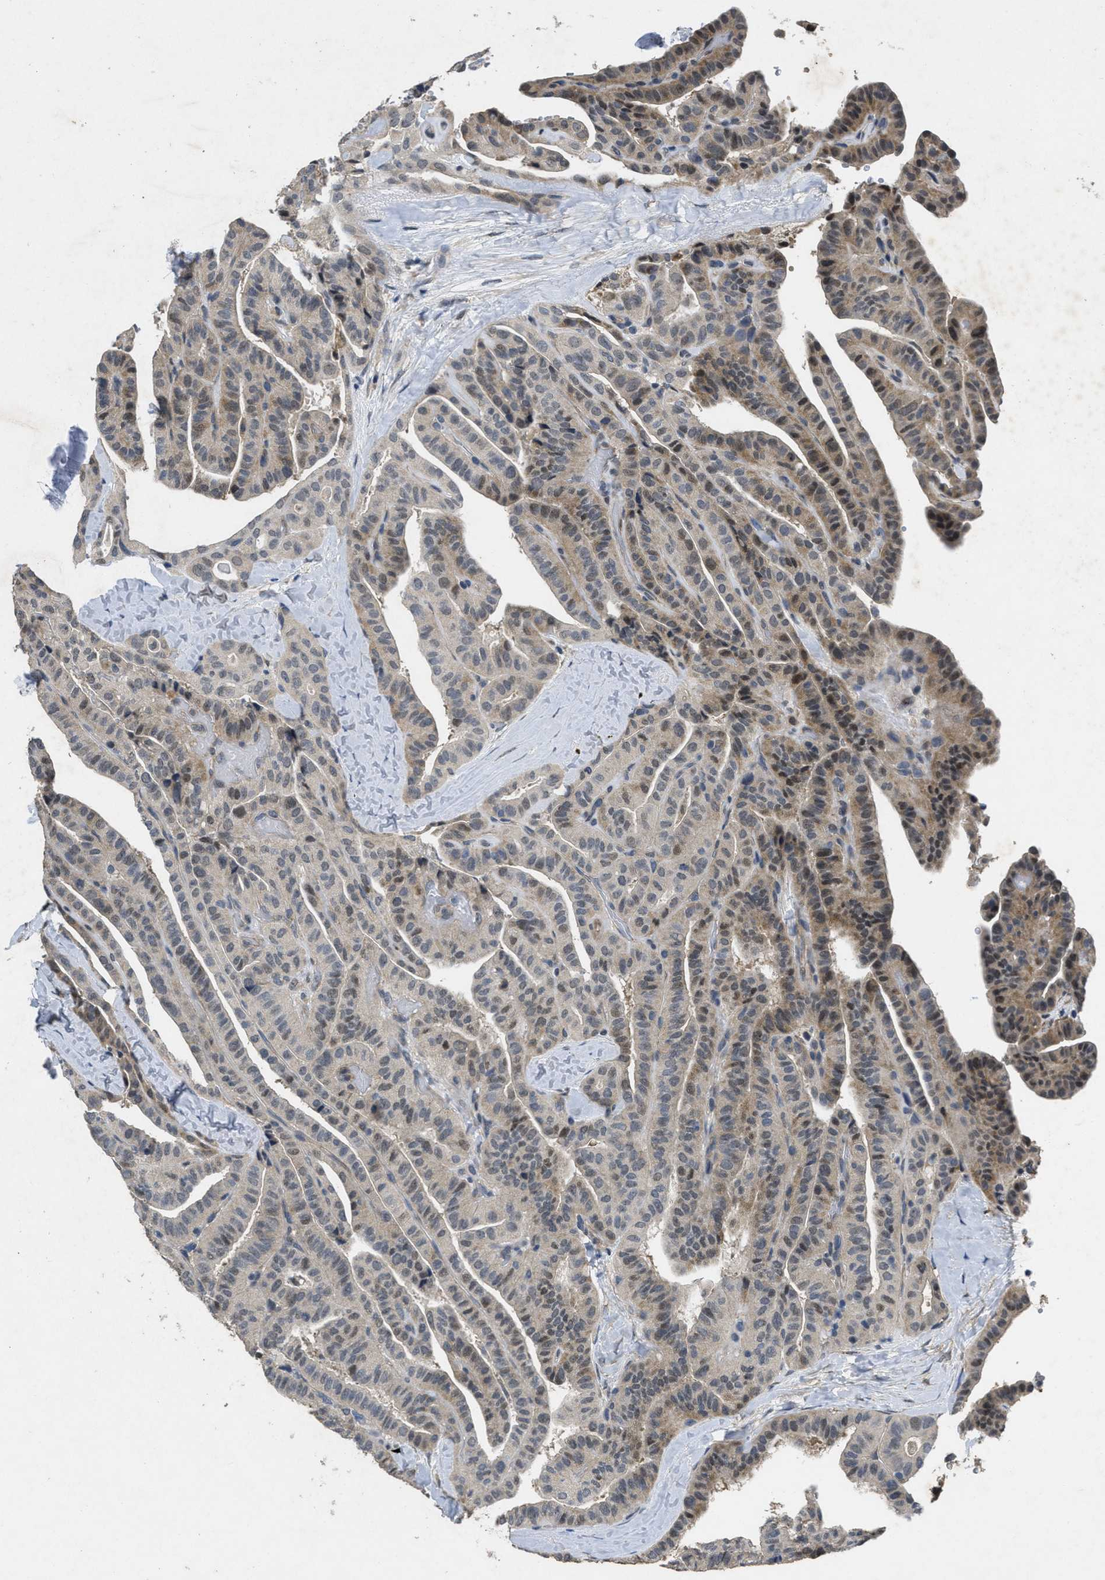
{"staining": {"intensity": "weak", "quantity": "25%-75%", "location": "cytoplasmic/membranous,nuclear"}, "tissue": "thyroid cancer", "cell_type": "Tumor cells", "image_type": "cancer", "snomed": [{"axis": "morphology", "description": "Papillary adenocarcinoma, NOS"}, {"axis": "topography", "description": "Thyroid gland"}], "caption": "Immunohistochemistry histopathology image of neoplastic tissue: human thyroid cancer (papillary adenocarcinoma) stained using immunohistochemistry exhibits low levels of weak protein expression localized specifically in the cytoplasmic/membranous and nuclear of tumor cells, appearing as a cytoplasmic/membranous and nuclear brown color.", "gene": "PAPOLG", "patient": {"sex": "male", "age": 77}}